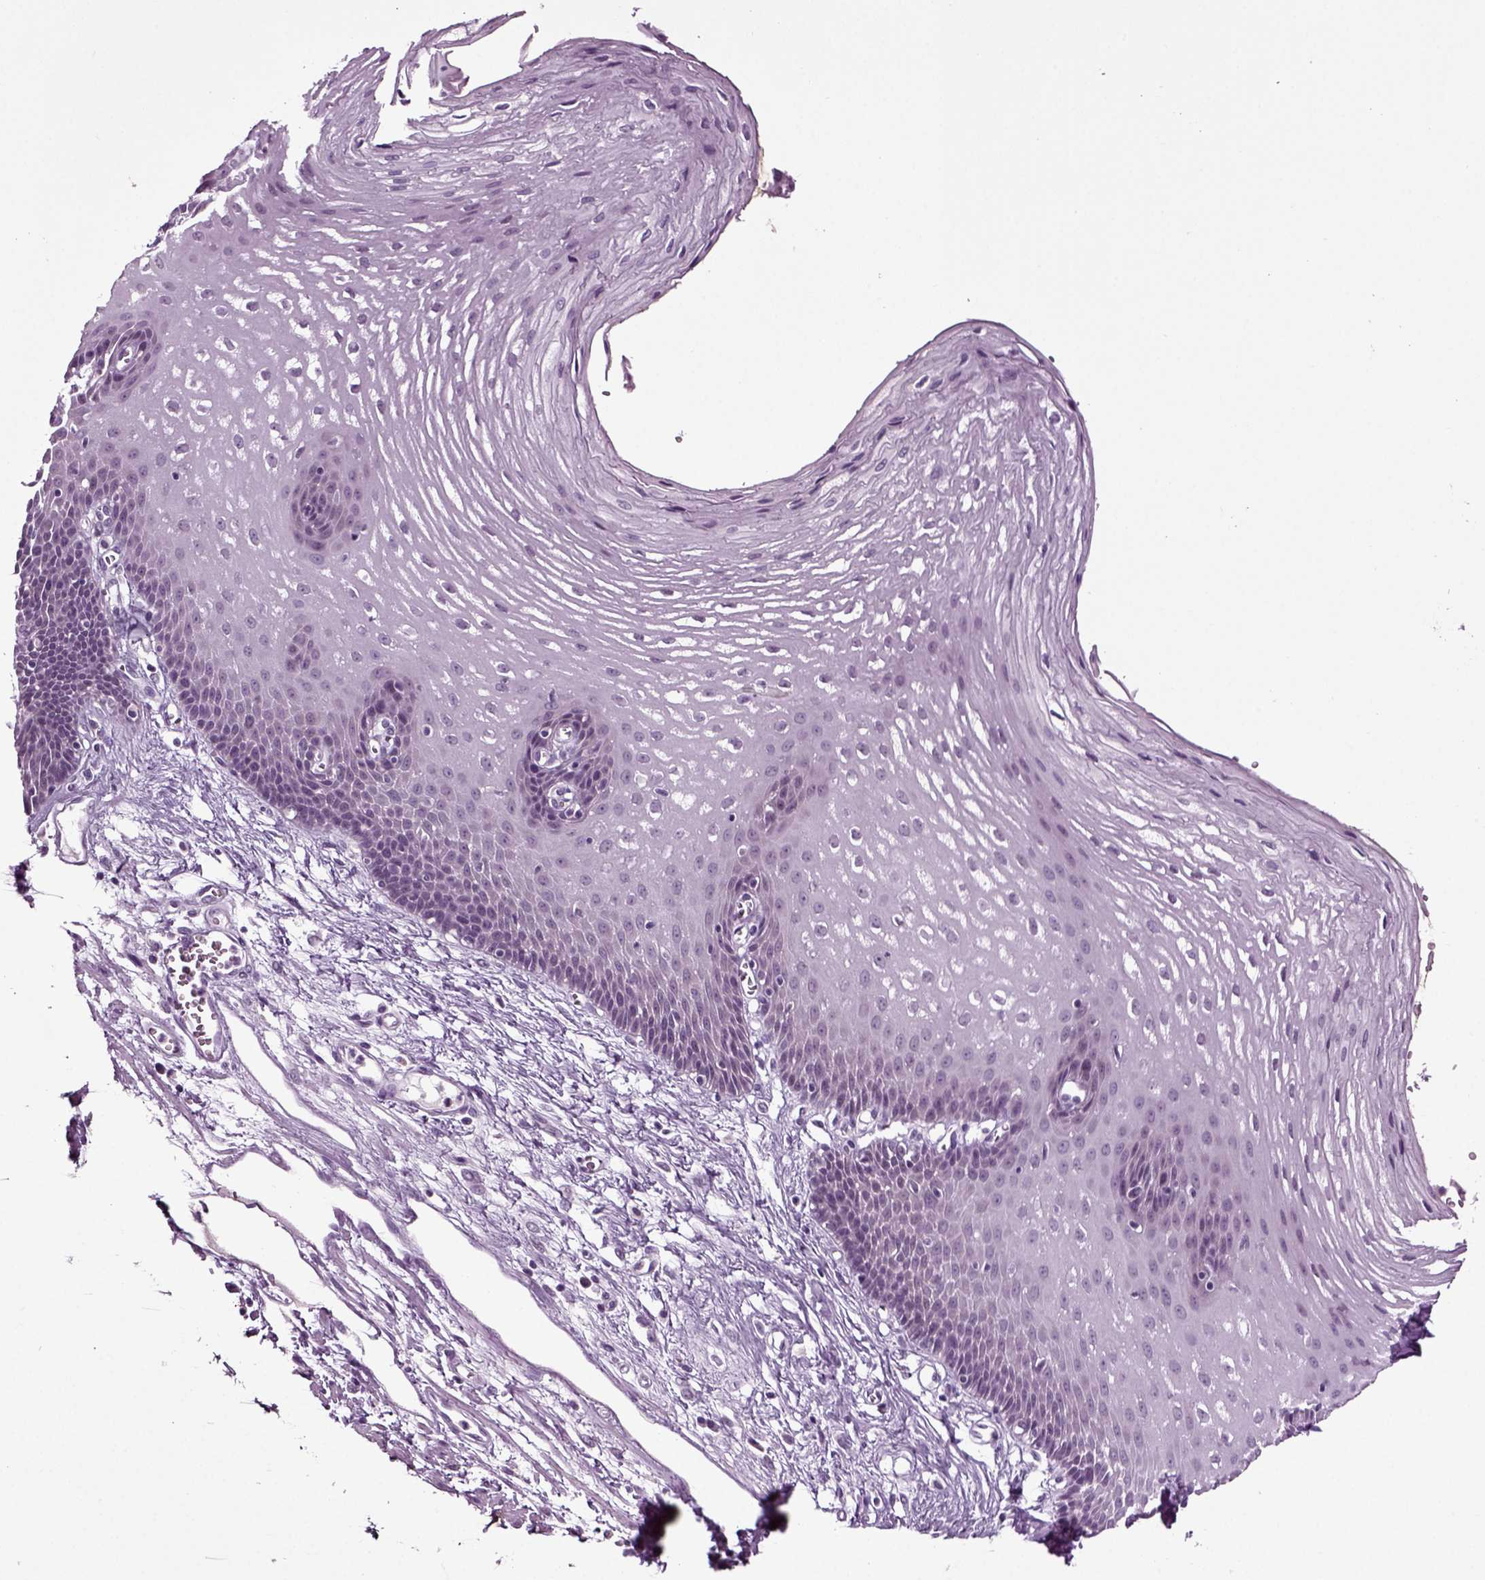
{"staining": {"intensity": "negative", "quantity": "none", "location": "none"}, "tissue": "esophagus", "cell_type": "Squamous epithelial cells", "image_type": "normal", "snomed": [{"axis": "morphology", "description": "Normal tissue, NOS"}, {"axis": "topography", "description": "Esophagus"}], "caption": "An image of esophagus stained for a protein demonstrates no brown staining in squamous epithelial cells.", "gene": "SPATA17", "patient": {"sex": "male", "age": 72}}